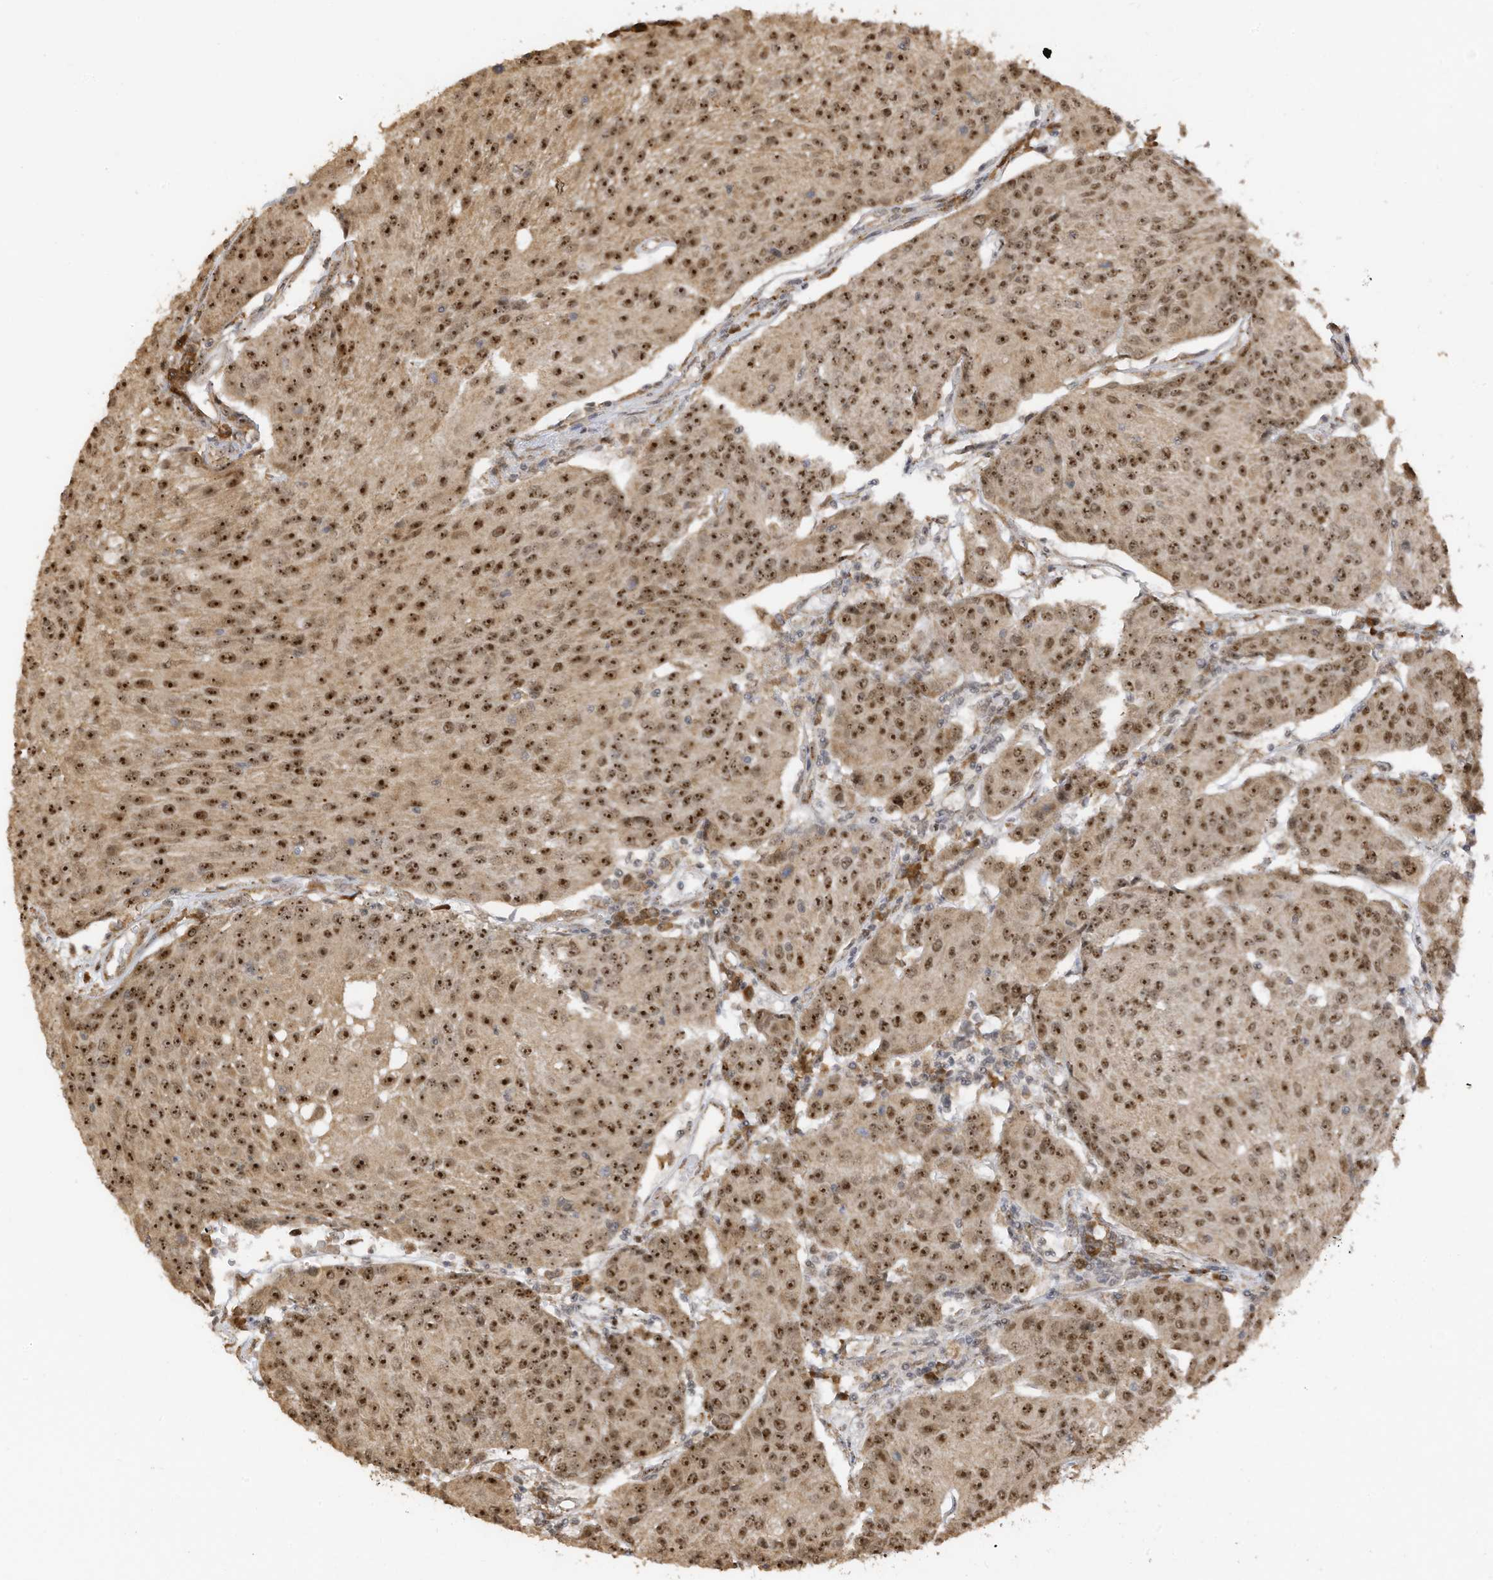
{"staining": {"intensity": "strong", "quantity": ">75%", "location": "nuclear"}, "tissue": "urothelial cancer", "cell_type": "Tumor cells", "image_type": "cancer", "snomed": [{"axis": "morphology", "description": "Urothelial carcinoma, High grade"}, {"axis": "topography", "description": "Urinary bladder"}], "caption": "This histopathology image exhibits IHC staining of urothelial cancer, with high strong nuclear positivity in about >75% of tumor cells.", "gene": "ERLEC1", "patient": {"sex": "female", "age": 85}}